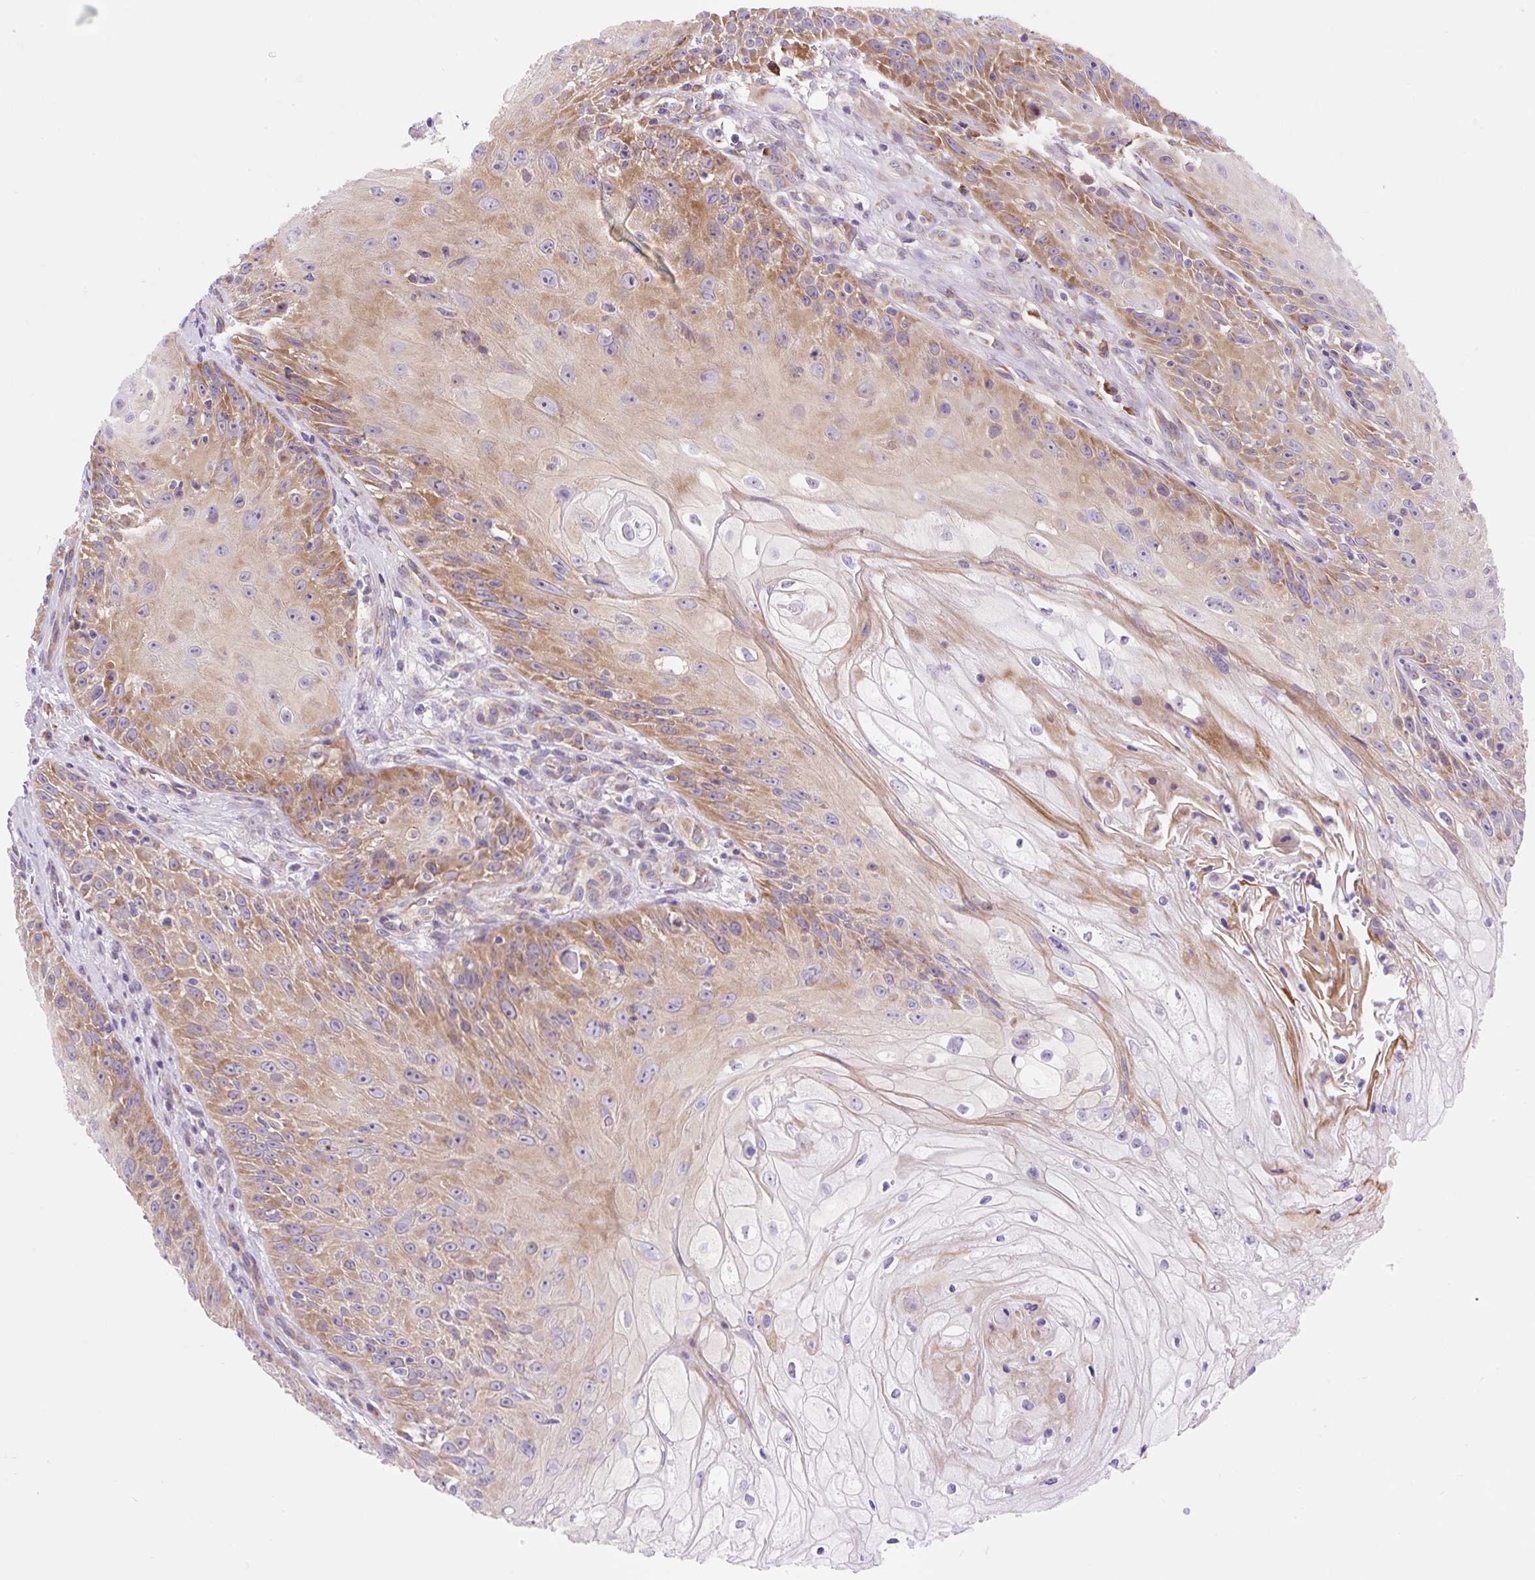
{"staining": {"intensity": "moderate", "quantity": "25%-75%", "location": "cytoplasmic/membranous"}, "tissue": "skin cancer", "cell_type": "Tumor cells", "image_type": "cancer", "snomed": [{"axis": "morphology", "description": "Squamous cell carcinoma, NOS"}, {"axis": "topography", "description": "Skin"}, {"axis": "topography", "description": "Vulva"}], "caption": "IHC histopathology image of neoplastic tissue: human skin cancer (squamous cell carcinoma) stained using immunohistochemistry reveals medium levels of moderate protein expression localized specifically in the cytoplasmic/membranous of tumor cells, appearing as a cytoplasmic/membranous brown color.", "gene": "GPR45", "patient": {"sex": "female", "age": 76}}